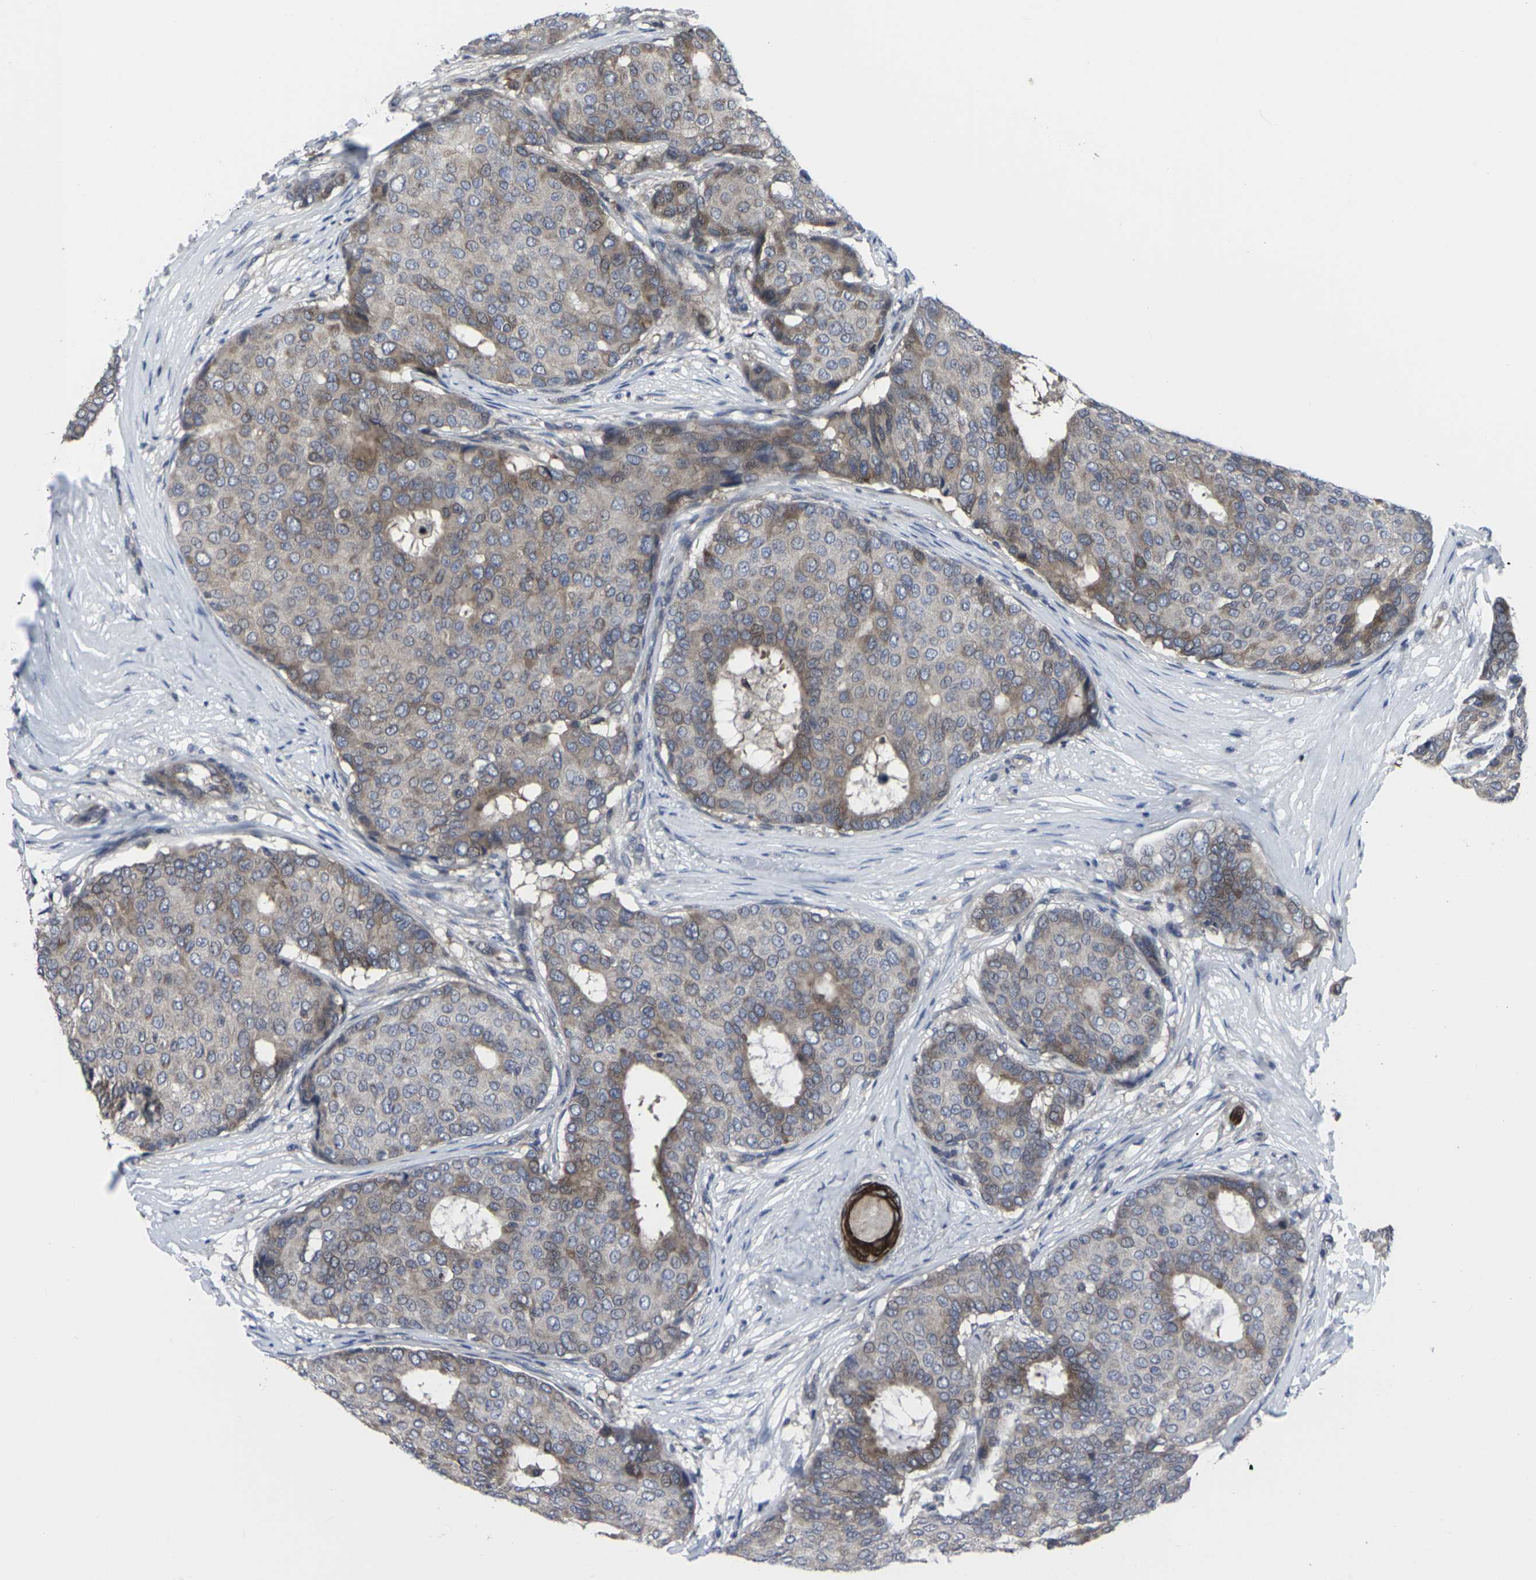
{"staining": {"intensity": "weak", "quantity": "25%-75%", "location": "cytoplasmic/membranous"}, "tissue": "breast cancer", "cell_type": "Tumor cells", "image_type": "cancer", "snomed": [{"axis": "morphology", "description": "Duct carcinoma"}, {"axis": "topography", "description": "Breast"}], "caption": "Tumor cells display low levels of weak cytoplasmic/membranous staining in about 25%-75% of cells in breast cancer (infiltrating ductal carcinoma). The protein is stained brown, and the nuclei are stained in blue (DAB IHC with brightfield microscopy, high magnification).", "gene": "HPRT1", "patient": {"sex": "female", "age": 75}}